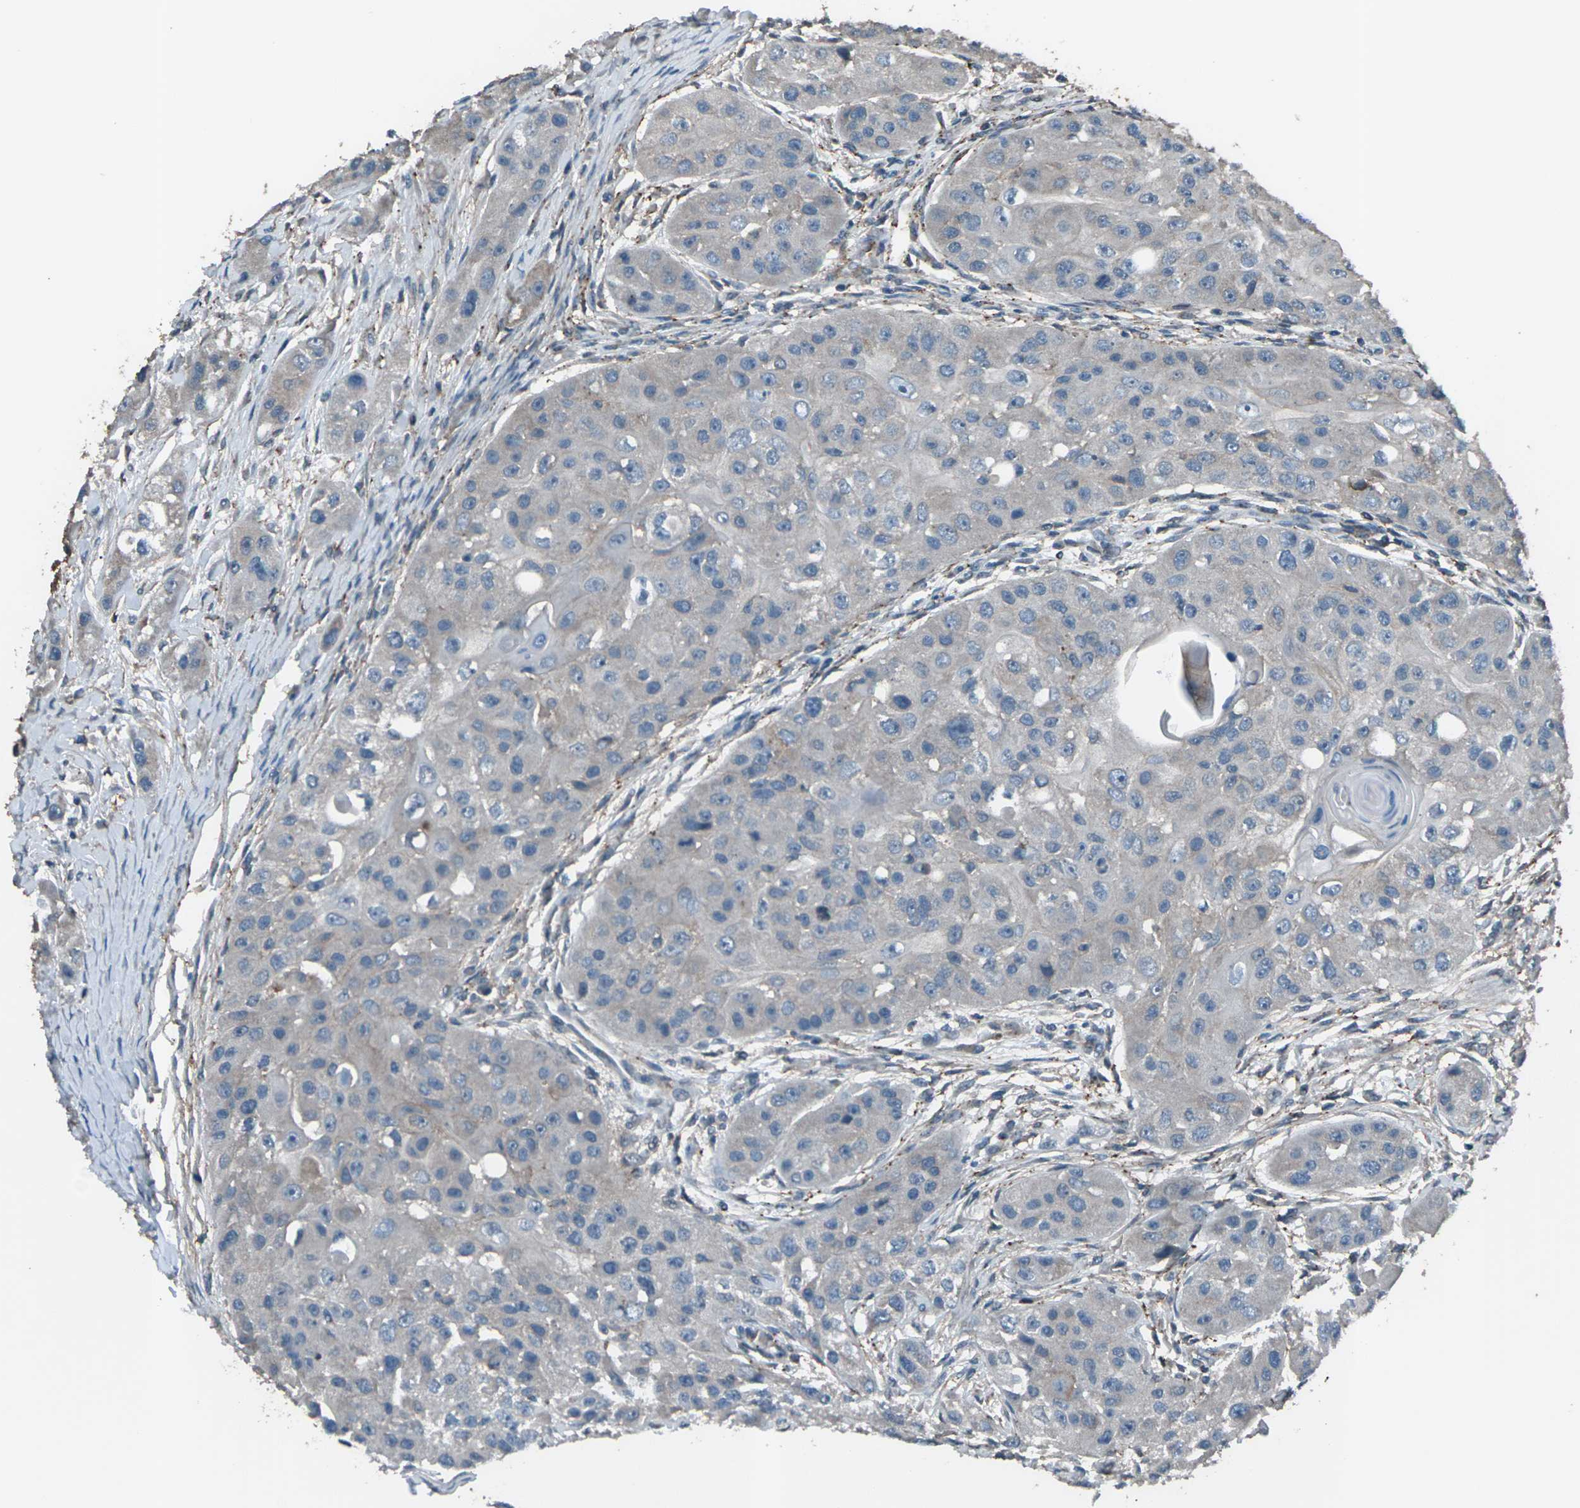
{"staining": {"intensity": "weak", "quantity": "<25%", "location": "cytoplasmic/membranous"}, "tissue": "head and neck cancer", "cell_type": "Tumor cells", "image_type": "cancer", "snomed": [{"axis": "morphology", "description": "Normal tissue, NOS"}, {"axis": "morphology", "description": "Squamous cell carcinoma, NOS"}, {"axis": "topography", "description": "Skeletal muscle"}, {"axis": "topography", "description": "Head-Neck"}], "caption": "High magnification brightfield microscopy of head and neck cancer stained with DAB (brown) and counterstained with hematoxylin (blue): tumor cells show no significant positivity.", "gene": "CMTM4", "patient": {"sex": "male", "age": 51}}